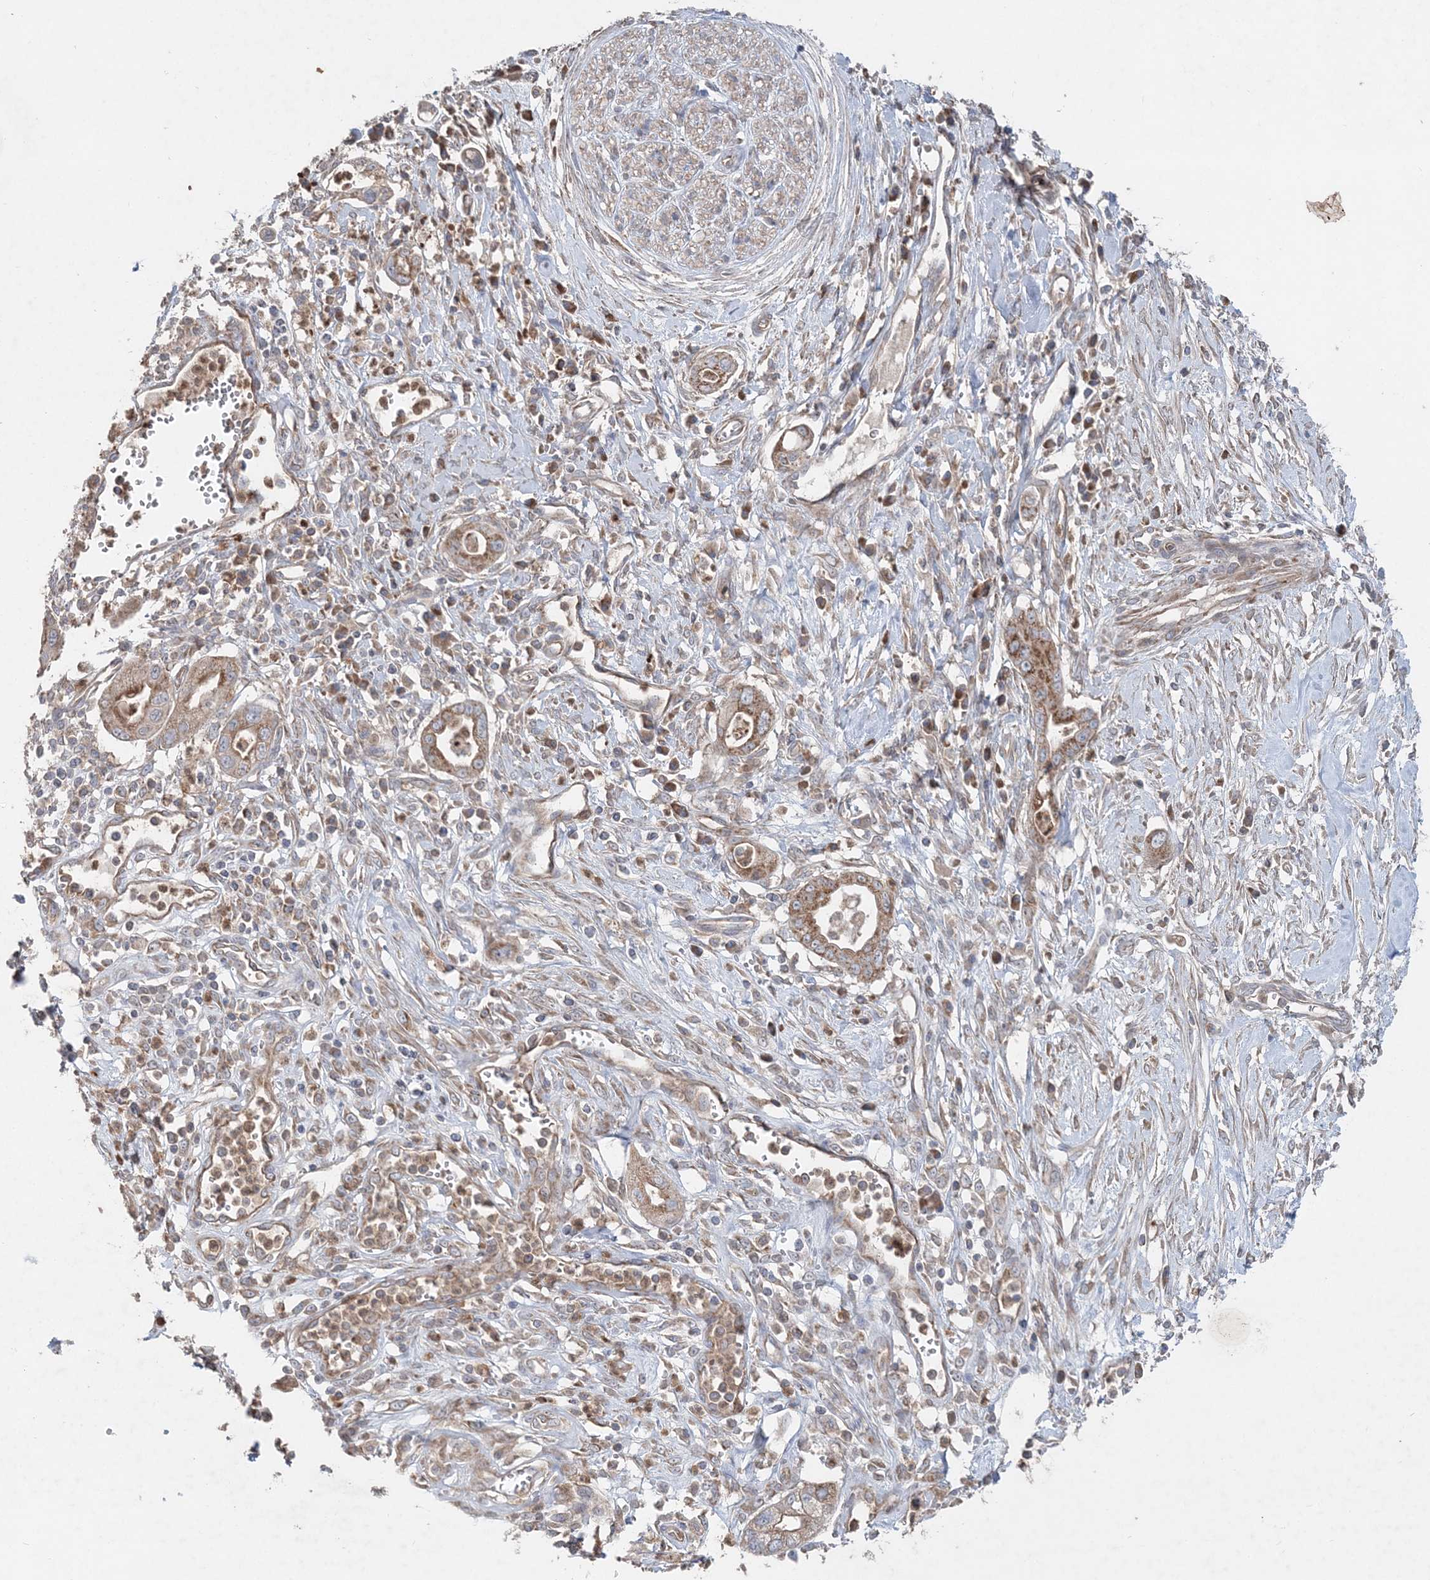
{"staining": {"intensity": "moderate", "quantity": ">75%", "location": "cytoplasmic/membranous"}, "tissue": "pancreatic cancer", "cell_type": "Tumor cells", "image_type": "cancer", "snomed": [{"axis": "morphology", "description": "Adenocarcinoma, NOS"}, {"axis": "topography", "description": "Pancreas"}], "caption": "A brown stain highlights moderate cytoplasmic/membranous expression of a protein in human adenocarcinoma (pancreatic) tumor cells.", "gene": "LRPPRC", "patient": {"sex": "male", "age": 68}}